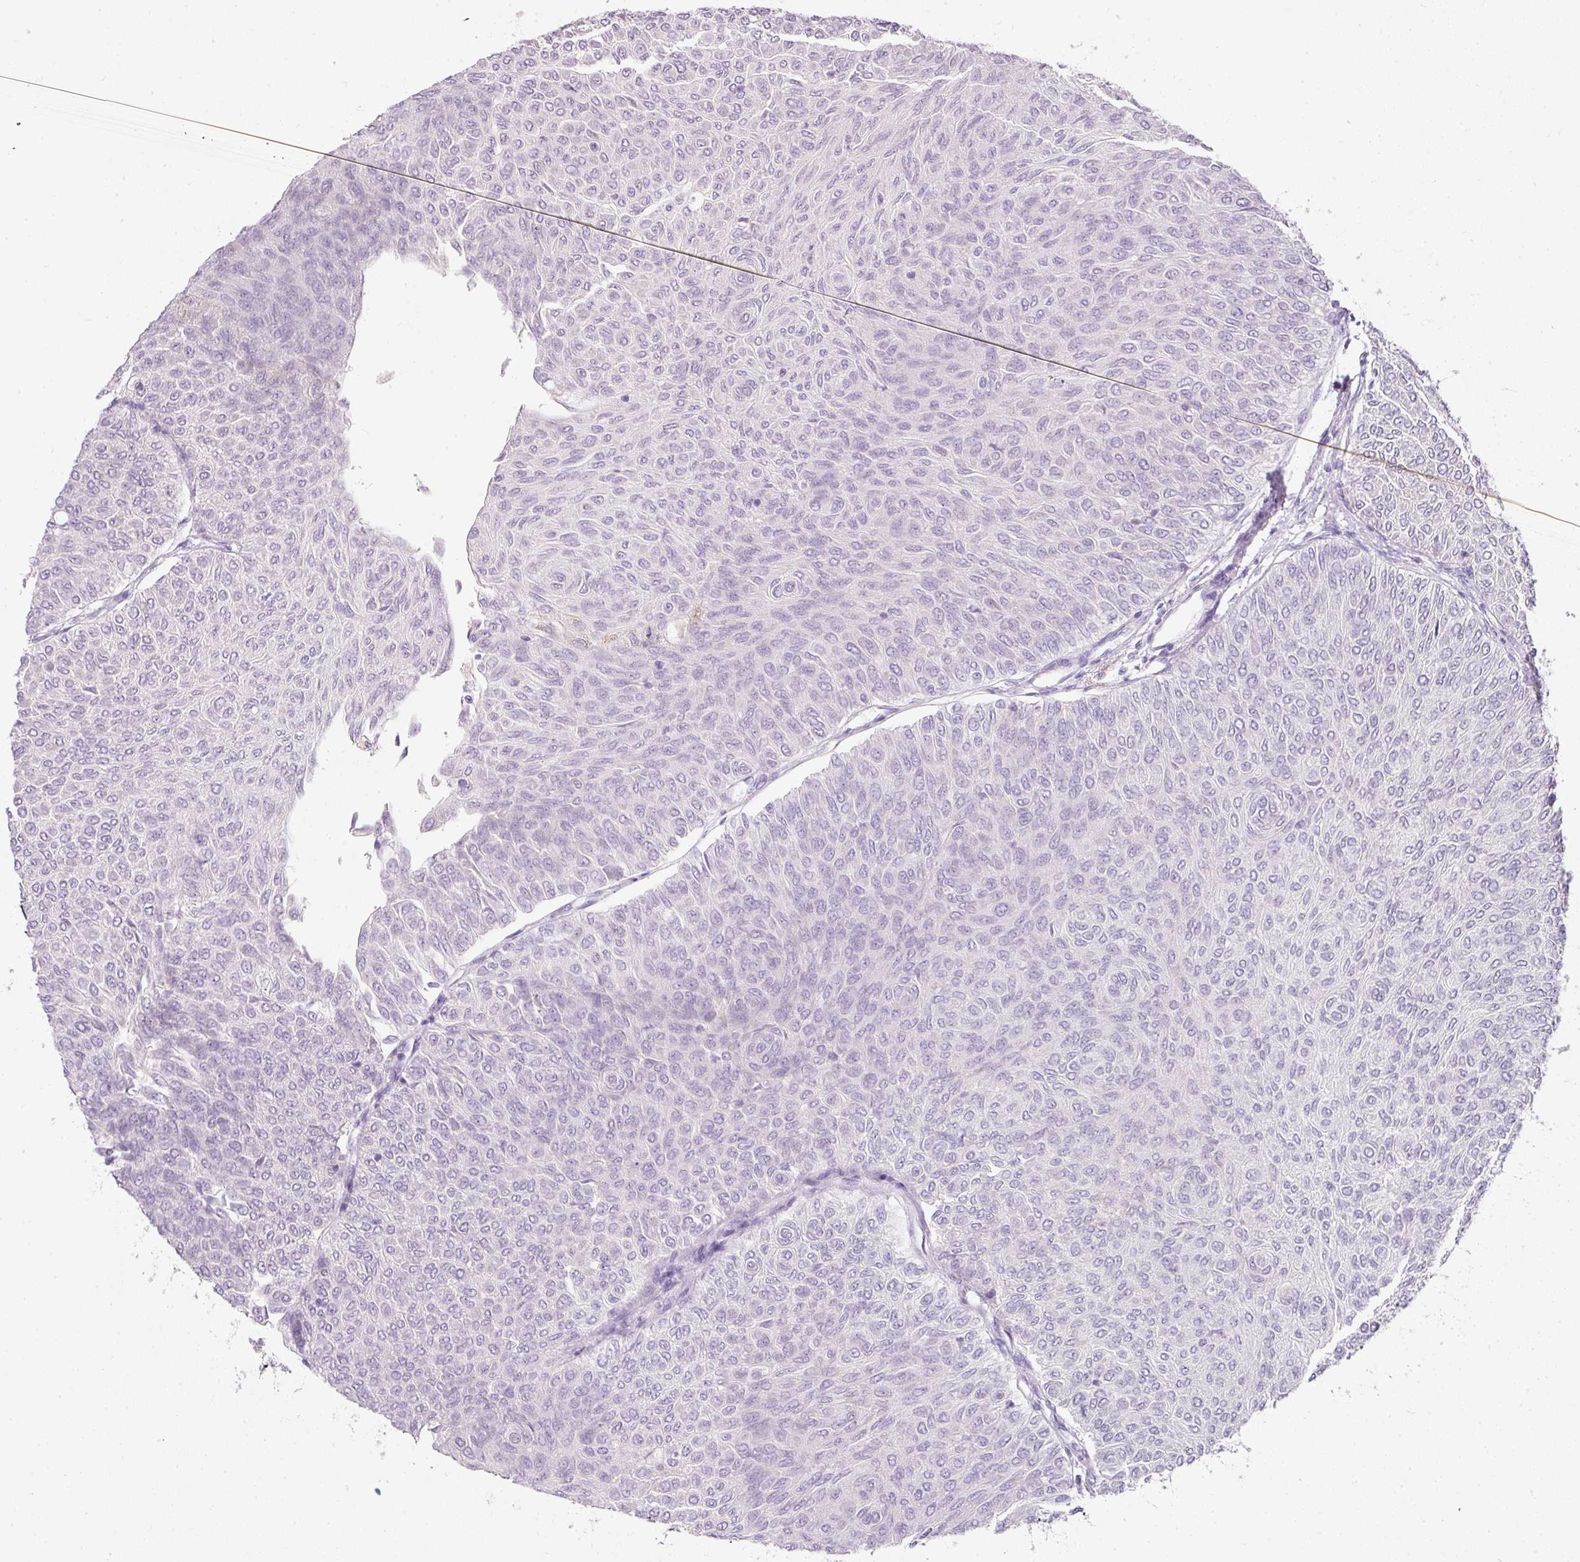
{"staining": {"intensity": "negative", "quantity": "none", "location": "none"}, "tissue": "urothelial cancer", "cell_type": "Tumor cells", "image_type": "cancer", "snomed": [{"axis": "morphology", "description": "Urothelial carcinoma, Low grade"}, {"axis": "topography", "description": "Urinary bladder"}], "caption": "This is a image of immunohistochemistry staining of urothelial cancer, which shows no positivity in tumor cells.", "gene": "DNM1", "patient": {"sex": "male", "age": 78}}